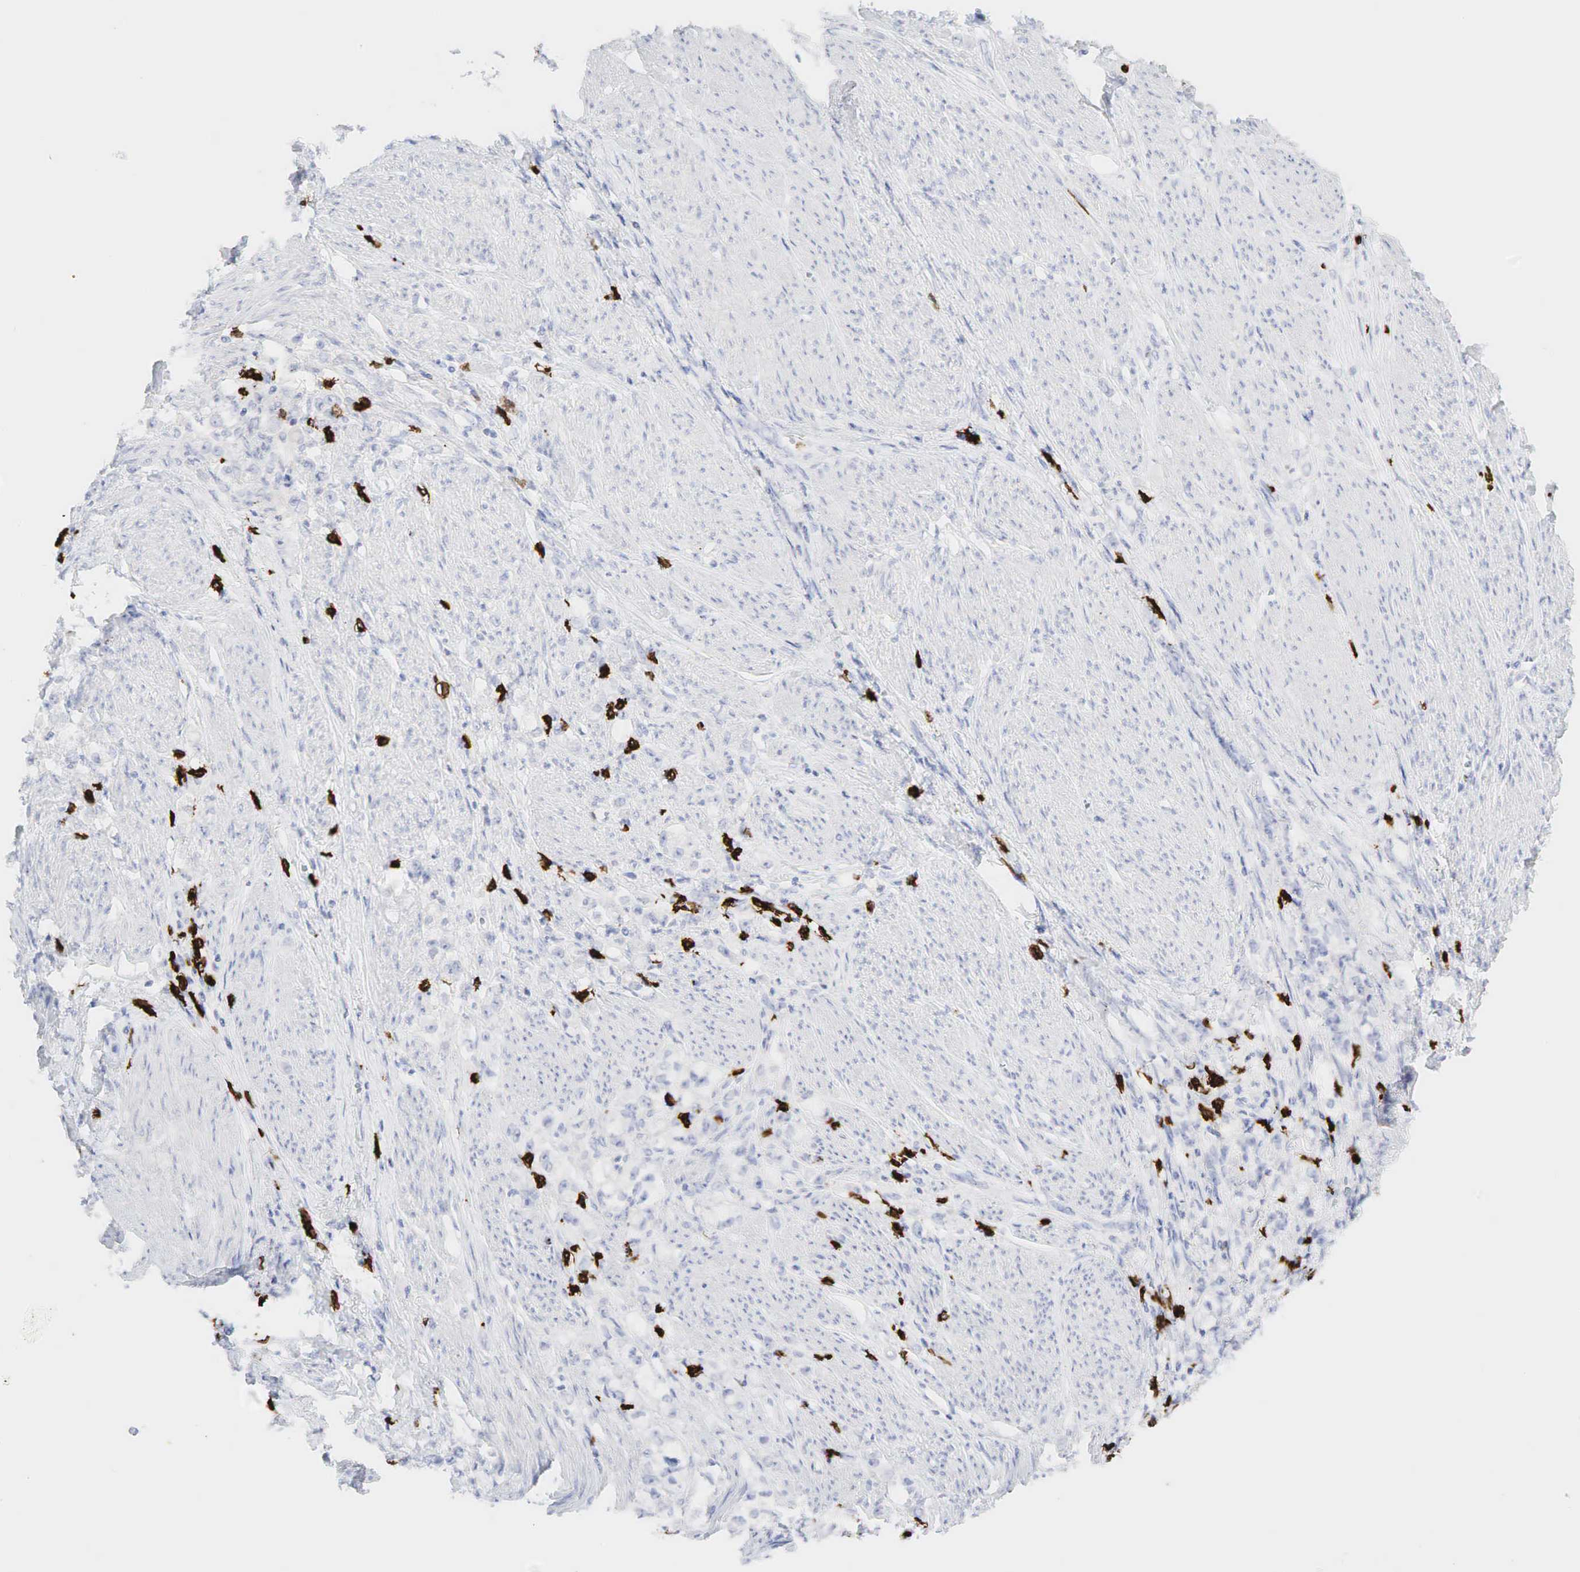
{"staining": {"intensity": "negative", "quantity": "none", "location": "none"}, "tissue": "stomach cancer", "cell_type": "Tumor cells", "image_type": "cancer", "snomed": [{"axis": "morphology", "description": "Adenocarcinoma, NOS"}, {"axis": "topography", "description": "Stomach"}], "caption": "Image shows no significant protein staining in tumor cells of stomach cancer.", "gene": "CD8A", "patient": {"sex": "male", "age": 72}}